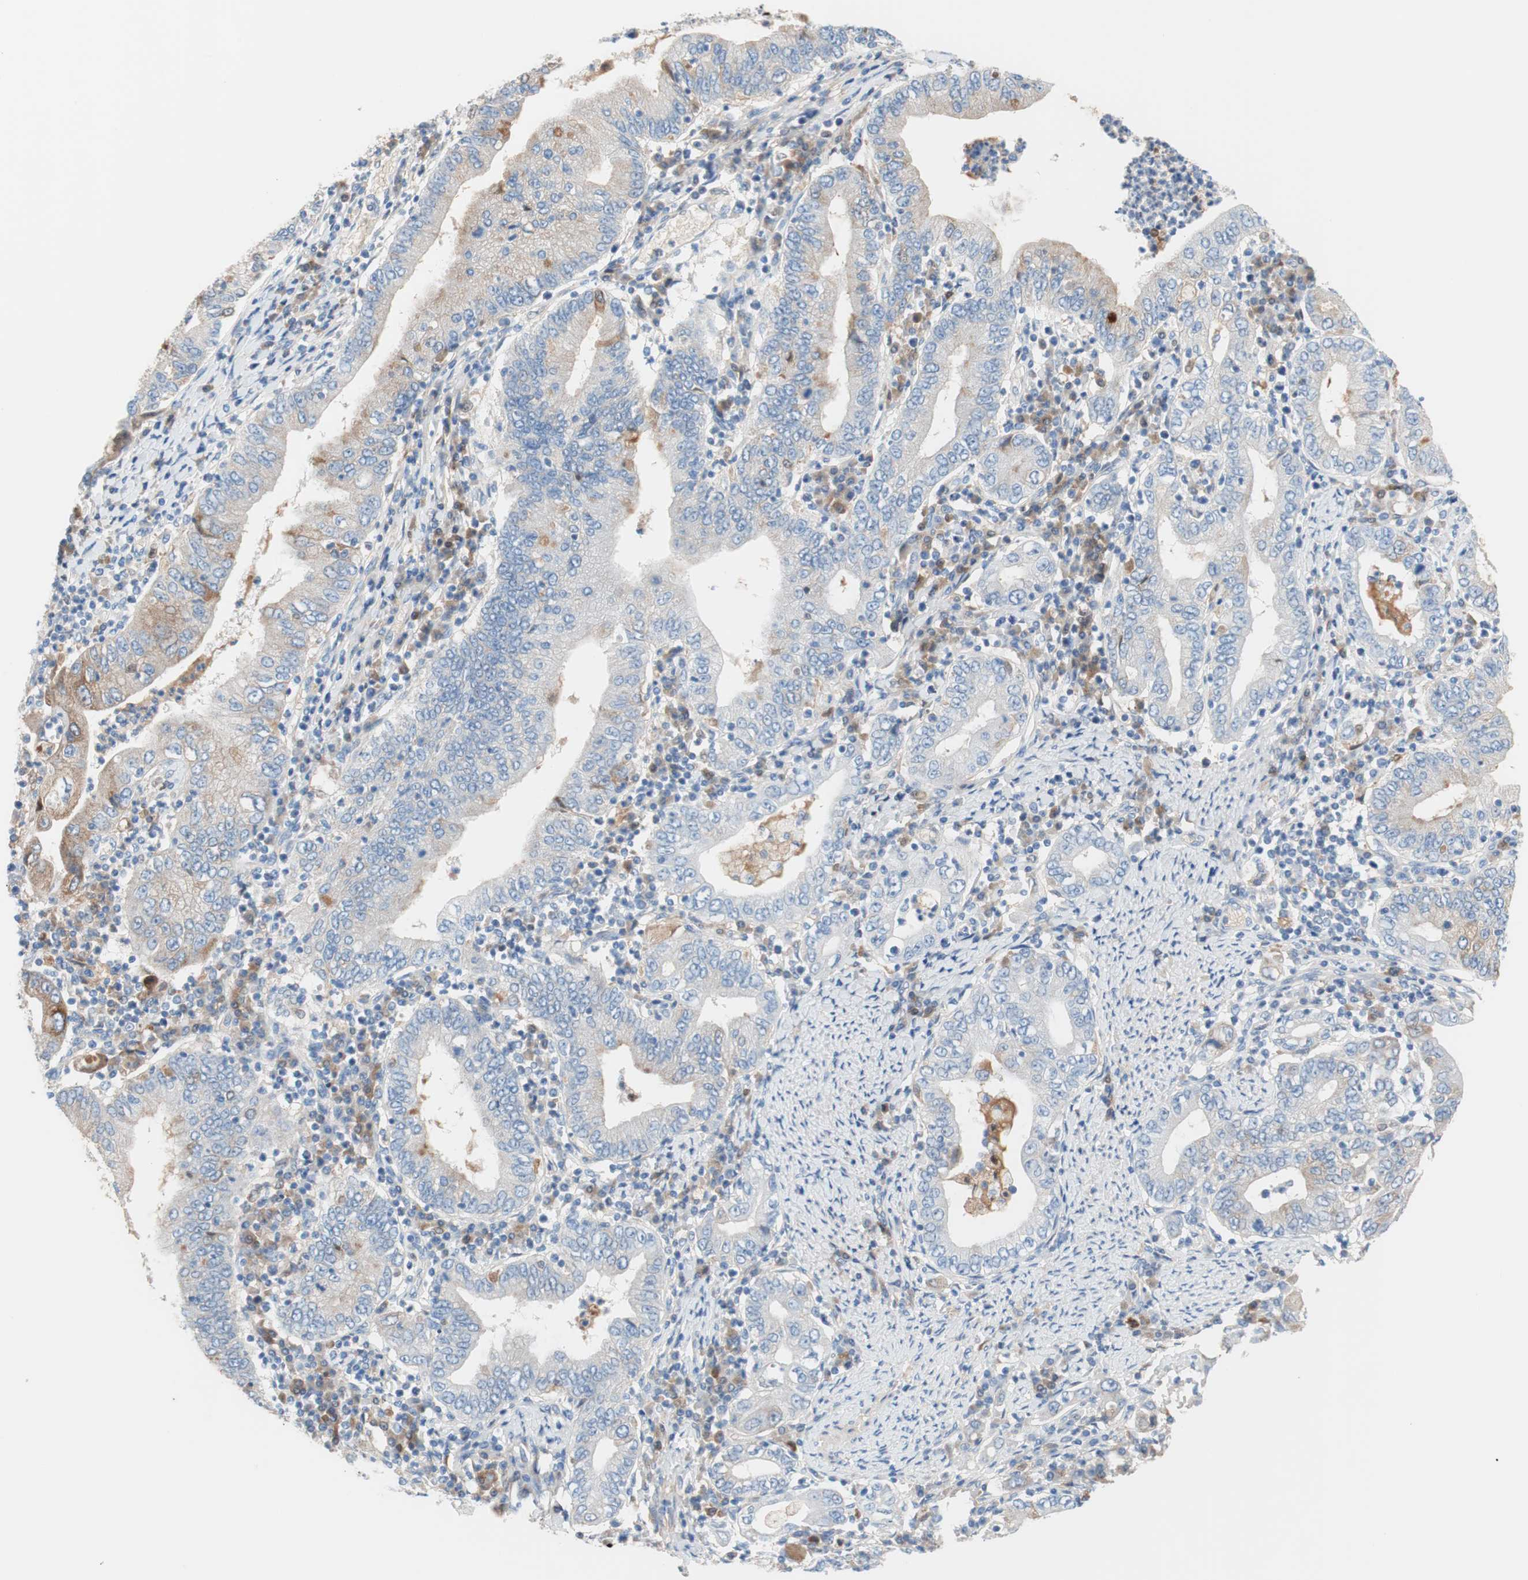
{"staining": {"intensity": "weak", "quantity": "<25%", "location": "cytoplasmic/membranous"}, "tissue": "stomach cancer", "cell_type": "Tumor cells", "image_type": "cancer", "snomed": [{"axis": "morphology", "description": "Normal tissue, NOS"}, {"axis": "morphology", "description": "Adenocarcinoma, NOS"}, {"axis": "topography", "description": "Esophagus"}, {"axis": "topography", "description": "Stomach, upper"}, {"axis": "topography", "description": "Peripheral nerve tissue"}], "caption": "This is an IHC micrograph of stomach cancer (adenocarcinoma). There is no positivity in tumor cells.", "gene": "RBP4", "patient": {"sex": "male", "age": 62}}